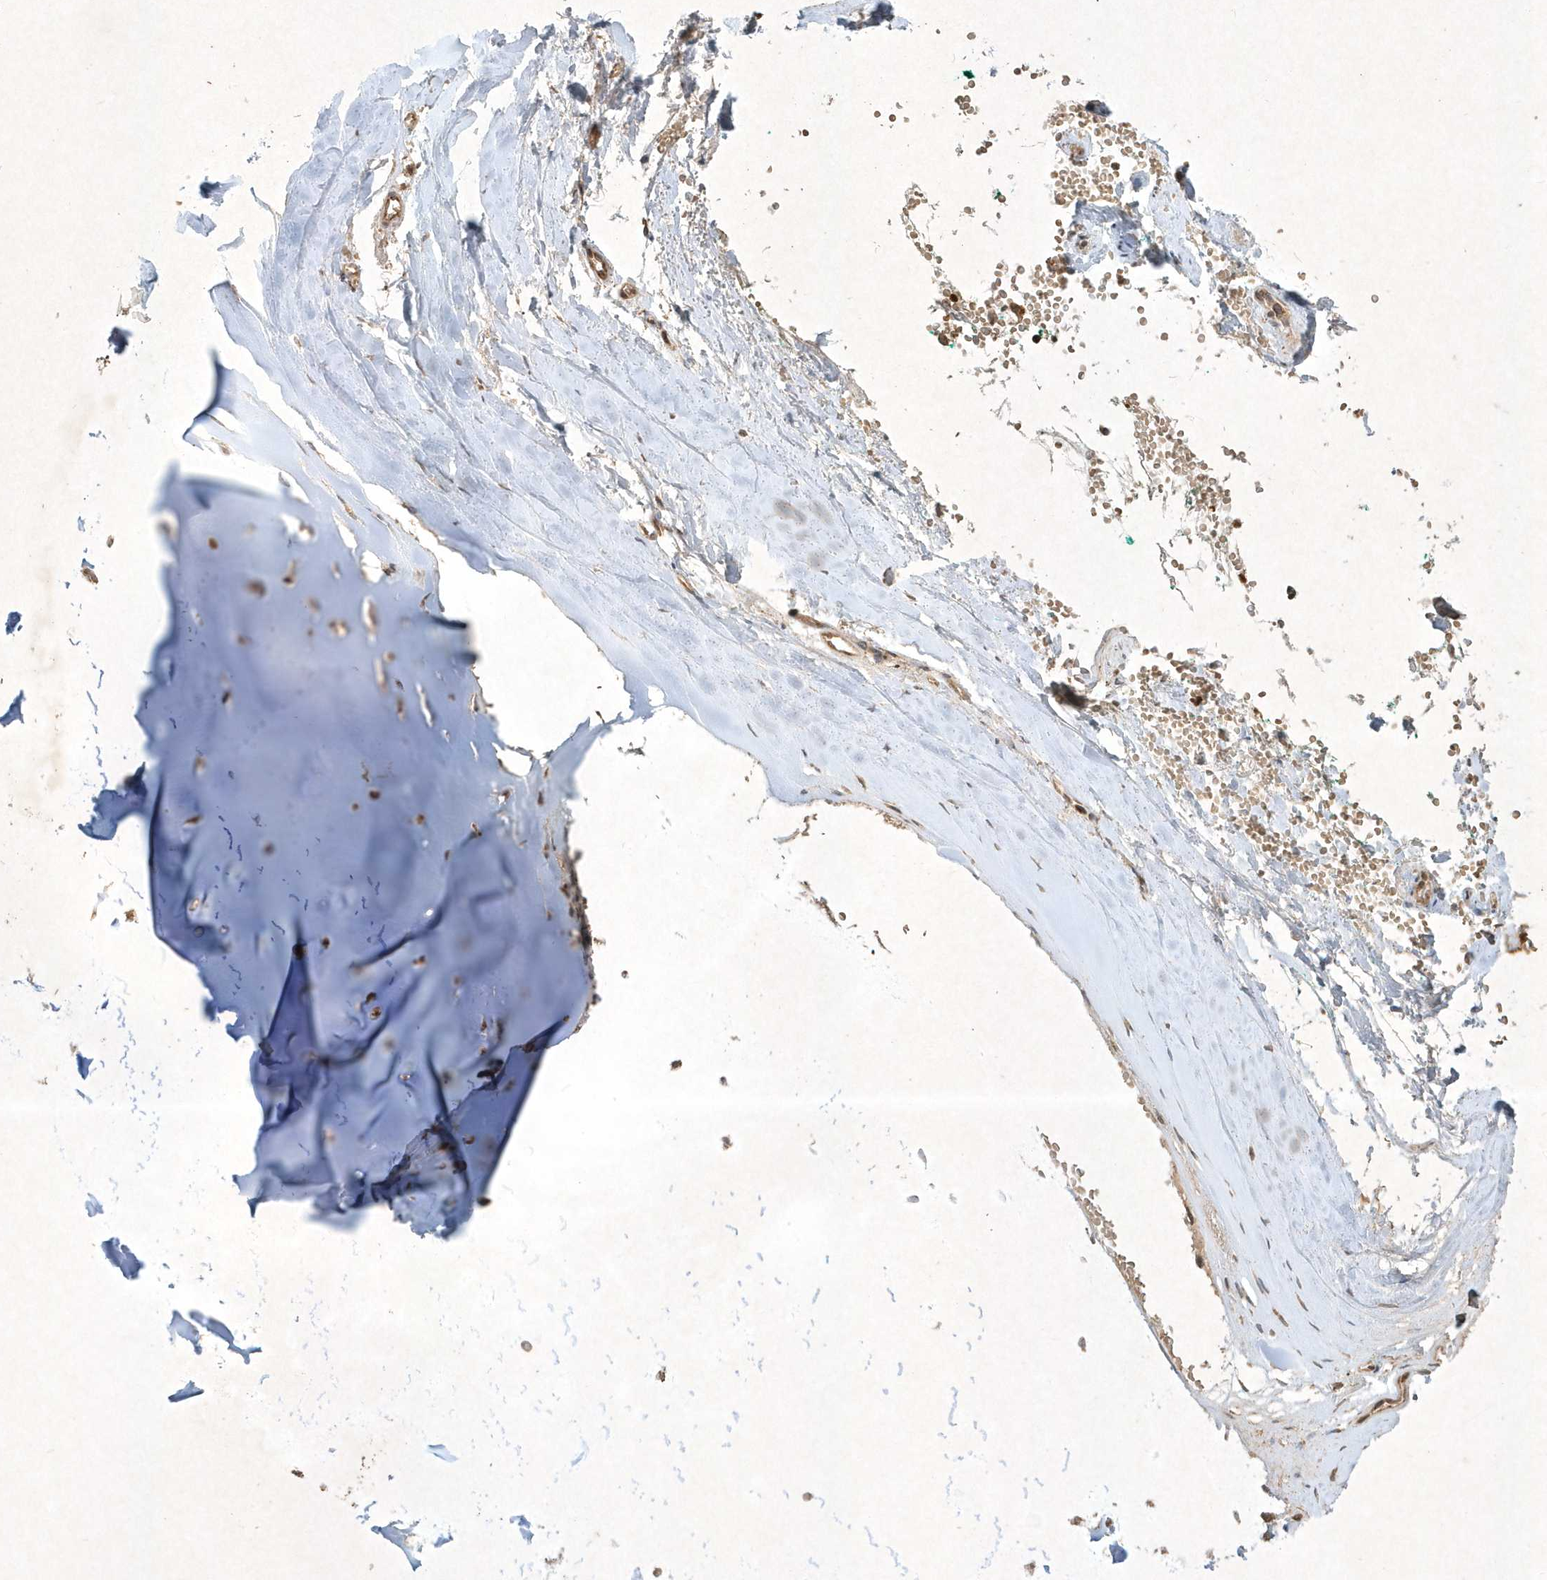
{"staining": {"intensity": "negative", "quantity": "none", "location": "none"}, "tissue": "adipose tissue", "cell_type": "Adipocytes", "image_type": "normal", "snomed": [{"axis": "morphology", "description": "Normal tissue, NOS"}, {"axis": "morphology", "description": "Basal cell carcinoma"}, {"axis": "topography", "description": "Cartilage tissue"}, {"axis": "topography", "description": "Nasopharynx"}, {"axis": "topography", "description": "Oral tissue"}], "caption": "Adipose tissue stained for a protein using IHC exhibits no expression adipocytes.", "gene": "PLTP", "patient": {"sex": "female", "age": 77}}